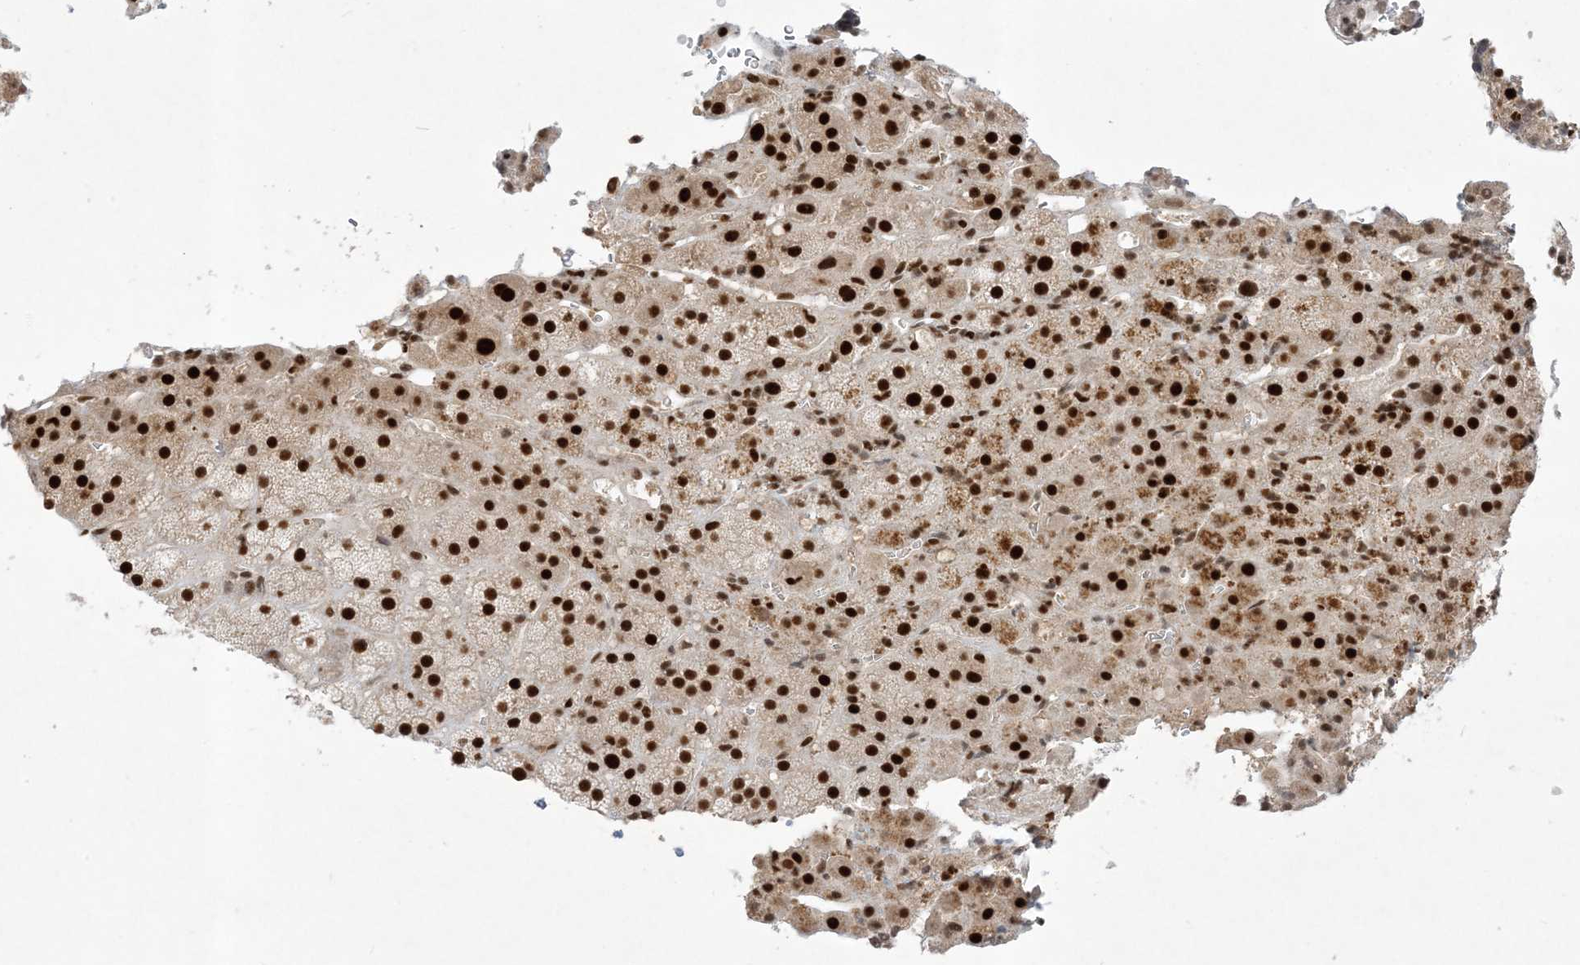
{"staining": {"intensity": "strong", "quantity": ">75%", "location": "nuclear"}, "tissue": "adrenal gland", "cell_type": "Glandular cells", "image_type": "normal", "snomed": [{"axis": "morphology", "description": "Normal tissue, NOS"}, {"axis": "topography", "description": "Adrenal gland"}], "caption": "Protein analysis of unremarkable adrenal gland displays strong nuclear positivity in approximately >75% of glandular cells. The staining was performed using DAB, with brown indicating positive protein expression. Nuclei are stained blue with hematoxylin.", "gene": "PPIL2", "patient": {"sex": "female", "age": 57}}